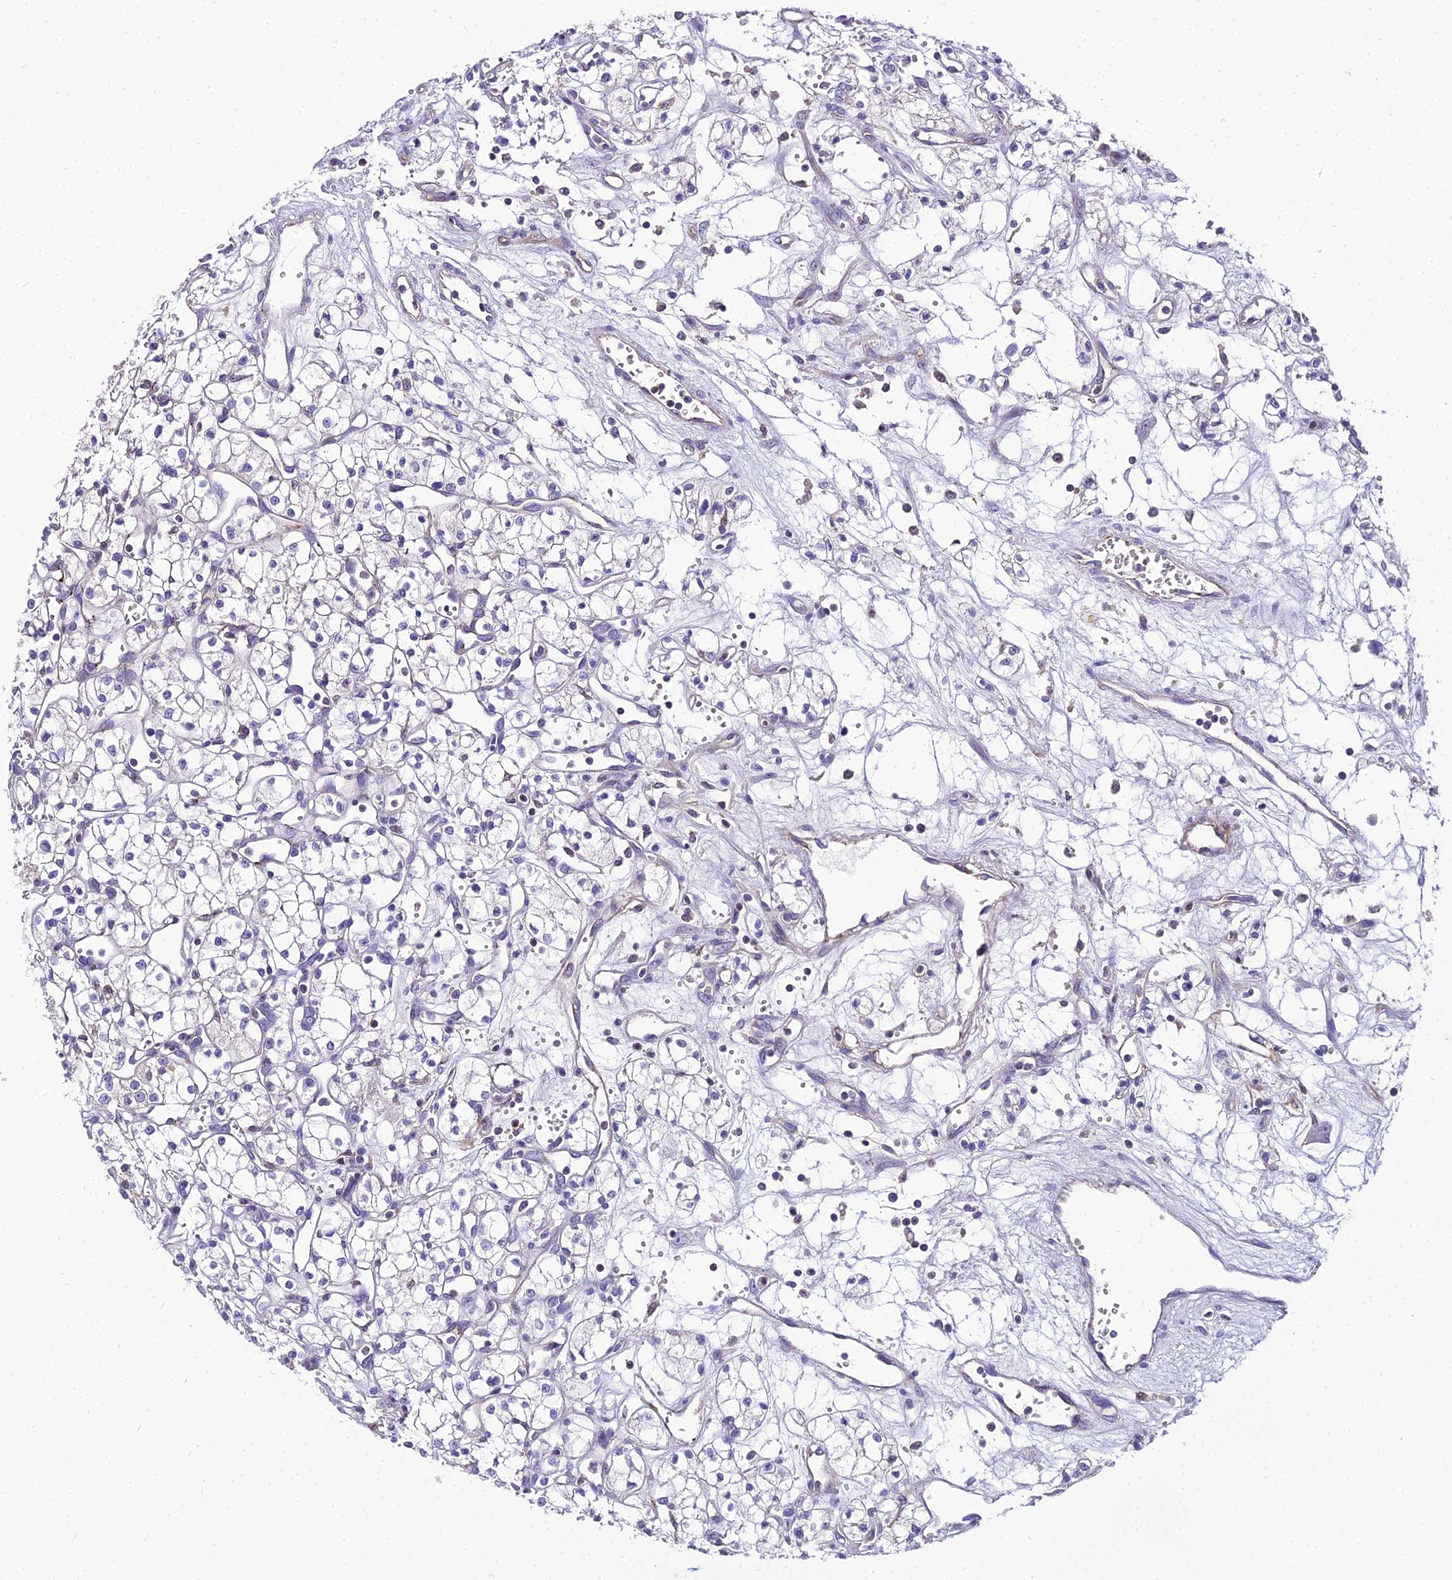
{"staining": {"intensity": "negative", "quantity": "none", "location": "none"}, "tissue": "renal cancer", "cell_type": "Tumor cells", "image_type": "cancer", "snomed": [{"axis": "morphology", "description": "Adenocarcinoma, NOS"}, {"axis": "topography", "description": "Kidney"}], "caption": "High power microscopy photomicrograph of an immunohistochemistry (IHC) image of renal adenocarcinoma, revealing no significant expression in tumor cells.", "gene": "SHQ1", "patient": {"sex": "male", "age": 59}}